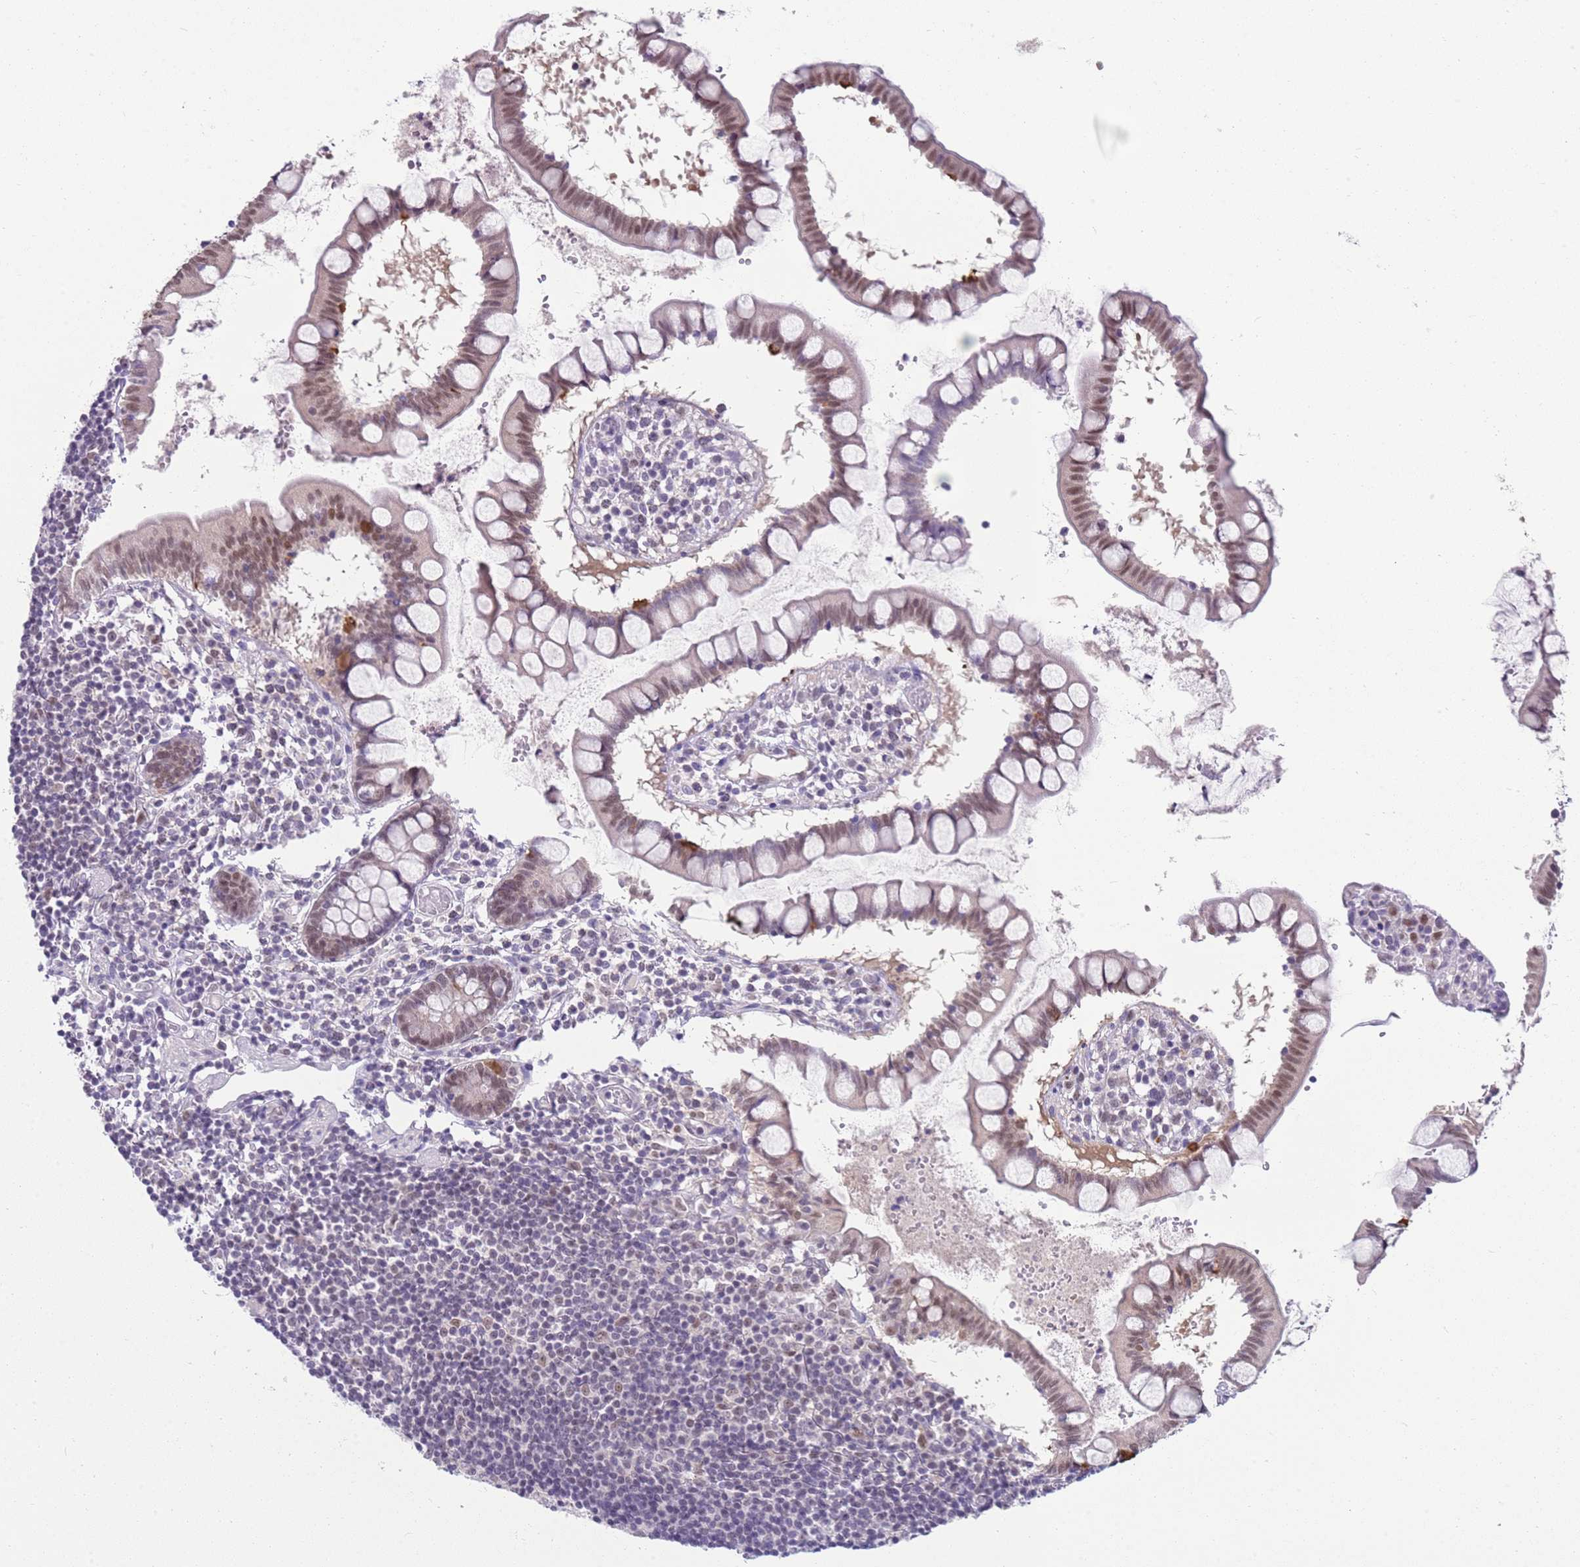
{"staining": {"intensity": "negative", "quantity": "none", "location": "none"}, "tissue": "colon", "cell_type": "Endothelial cells", "image_type": "normal", "snomed": [{"axis": "morphology", "description": "Normal tissue, NOS"}, {"axis": "morphology", "description": "Adenocarcinoma, NOS"}, {"axis": "topography", "description": "Colon"}], "caption": "The immunohistochemistry (IHC) micrograph has no significant staining in endothelial cells of colon. Nuclei are stained in blue.", "gene": "SEPHS2", "patient": {"sex": "female", "age": 55}}